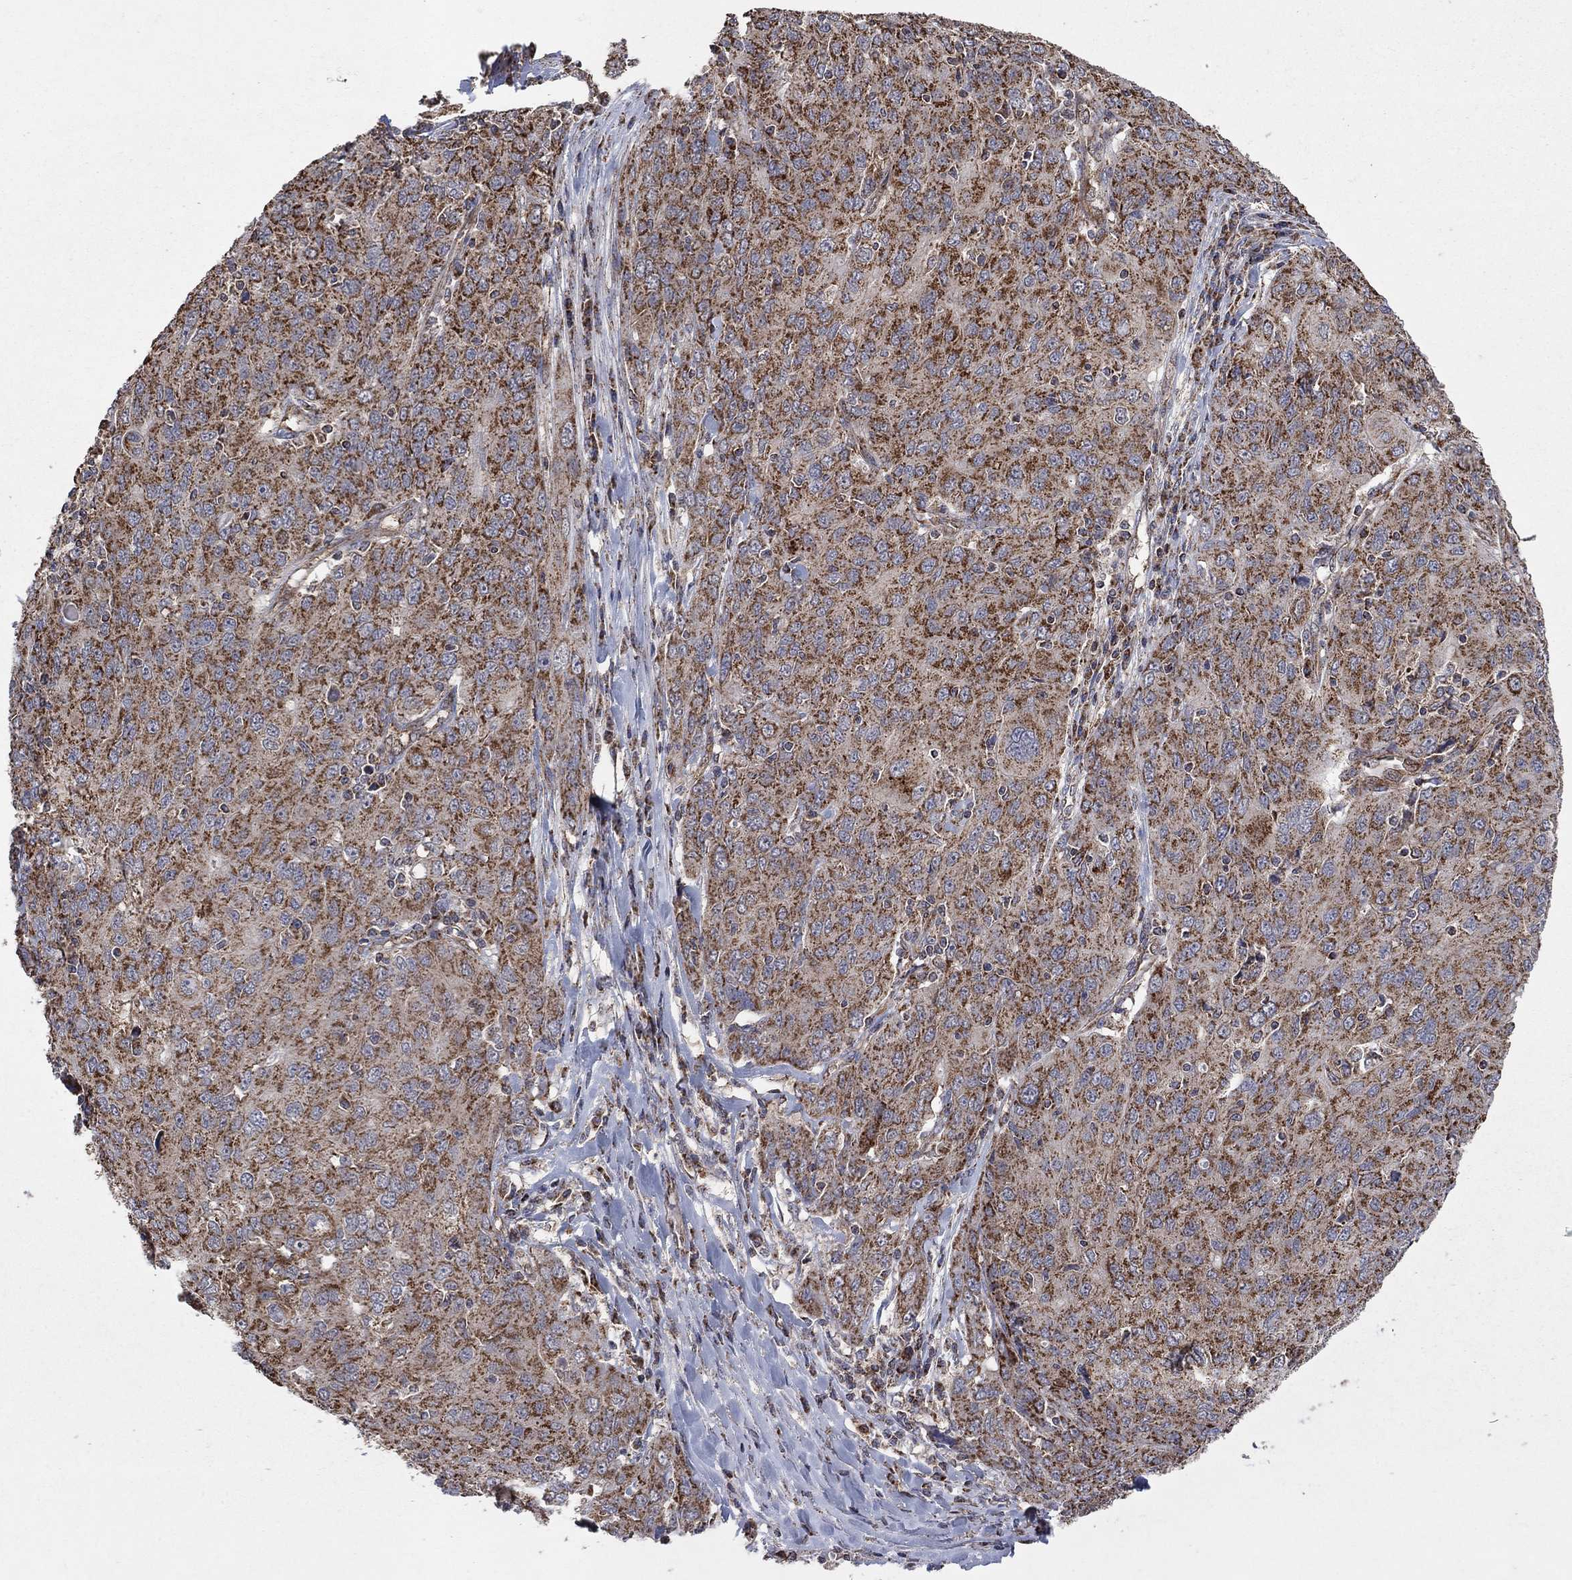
{"staining": {"intensity": "strong", "quantity": ">75%", "location": "cytoplasmic/membranous"}, "tissue": "ovarian cancer", "cell_type": "Tumor cells", "image_type": "cancer", "snomed": [{"axis": "morphology", "description": "Carcinoma, endometroid"}, {"axis": "topography", "description": "Ovary"}], "caption": "Immunohistochemistry (IHC) histopathology image of neoplastic tissue: endometroid carcinoma (ovarian) stained using immunohistochemistry demonstrates high levels of strong protein expression localized specifically in the cytoplasmic/membranous of tumor cells, appearing as a cytoplasmic/membranous brown color.", "gene": "DPH1", "patient": {"sex": "female", "age": 50}}